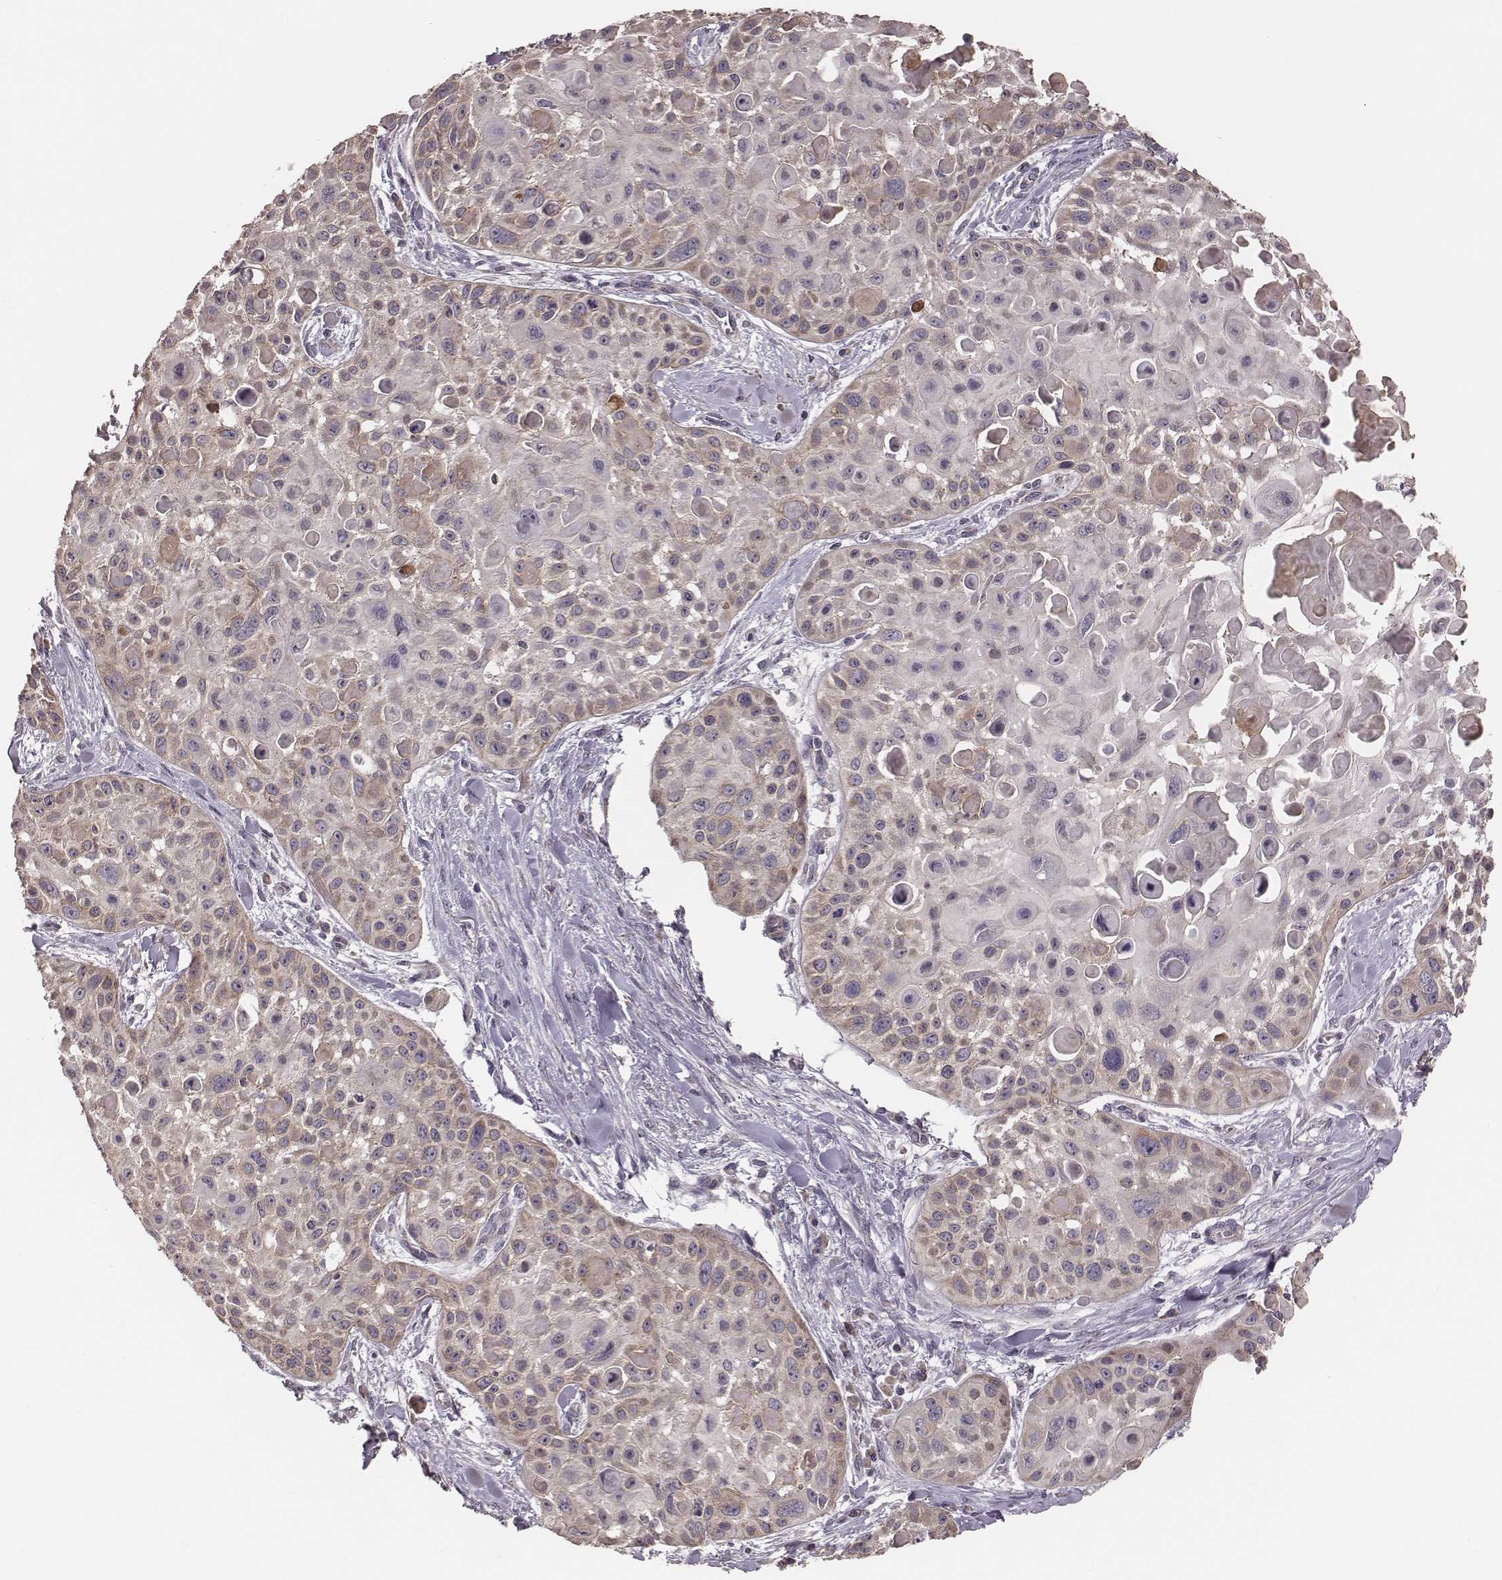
{"staining": {"intensity": "weak", "quantity": "25%-75%", "location": "cytoplasmic/membranous"}, "tissue": "skin cancer", "cell_type": "Tumor cells", "image_type": "cancer", "snomed": [{"axis": "morphology", "description": "Squamous cell carcinoma, NOS"}, {"axis": "topography", "description": "Skin"}, {"axis": "topography", "description": "Anal"}], "caption": "Skin squamous cell carcinoma was stained to show a protein in brown. There is low levels of weak cytoplasmic/membranous positivity in about 25%-75% of tumor cells.", "gene": "HAVCR1", "patient": {"sex": "female", "age": 75}}